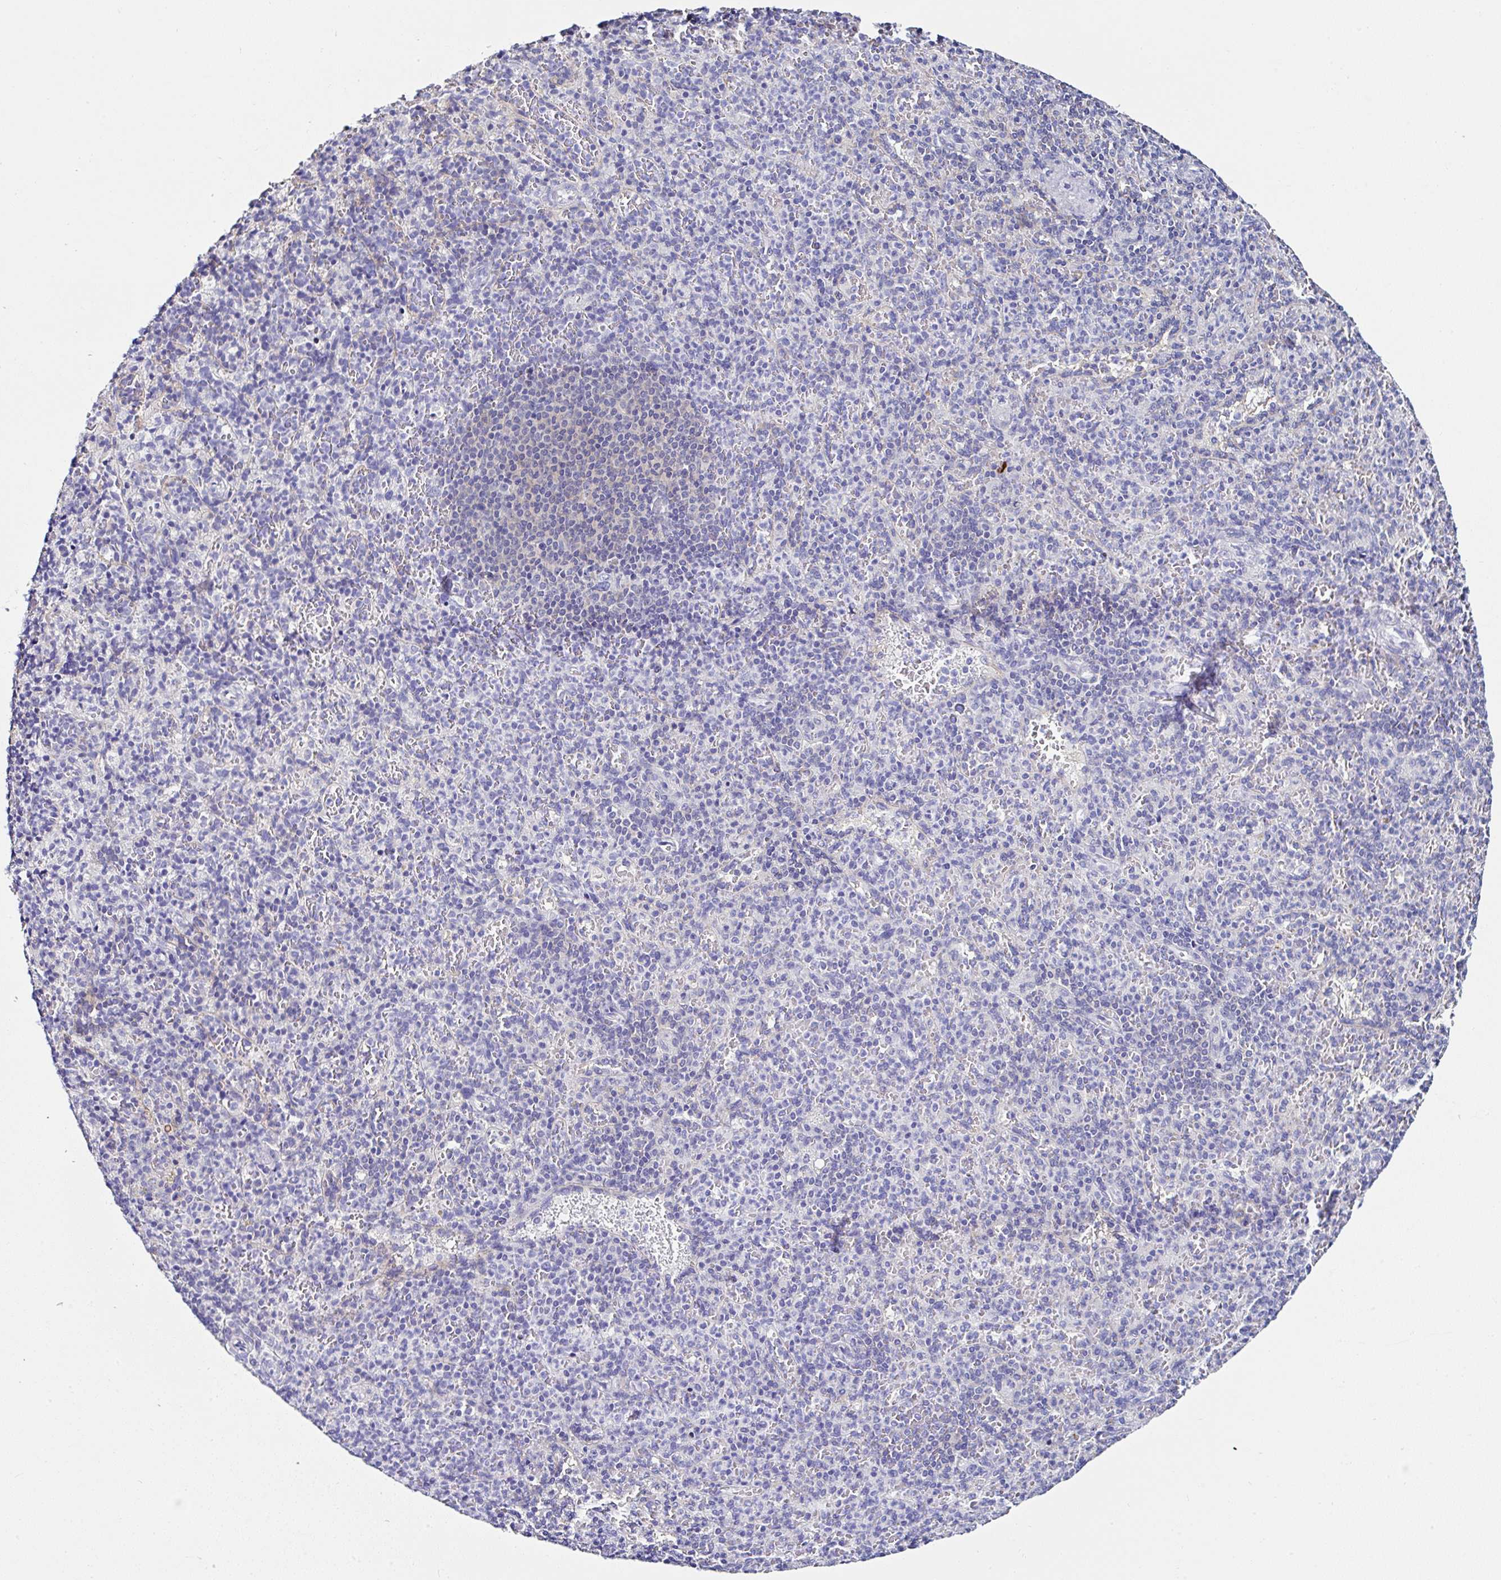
{"staining": {"intensity": "negative", "quantity": "none", "location": "none"}, "tissue": "spleen", "cell_type": "Cells in red pulp", "image_type": "normal", "snomed": [{"axis": "morphology", "description": "Normal tissue, NOS"}, {"axis": "topography", "description": "Spleen"}], "caption": "High power microscopy image of an immunohistochemistry histopathology image of benign spleen, revealing no significant expression in cells in red pulp. (Stains: DAB (3,3'-diaminobenzidine) immunohistochemistry (IHC) with hematoxylin counter stain, Microscopy: brightfield microscopy at high magnification).", "gene": "UGT3A1", "patient": {"sex": "female", "age": 74}}